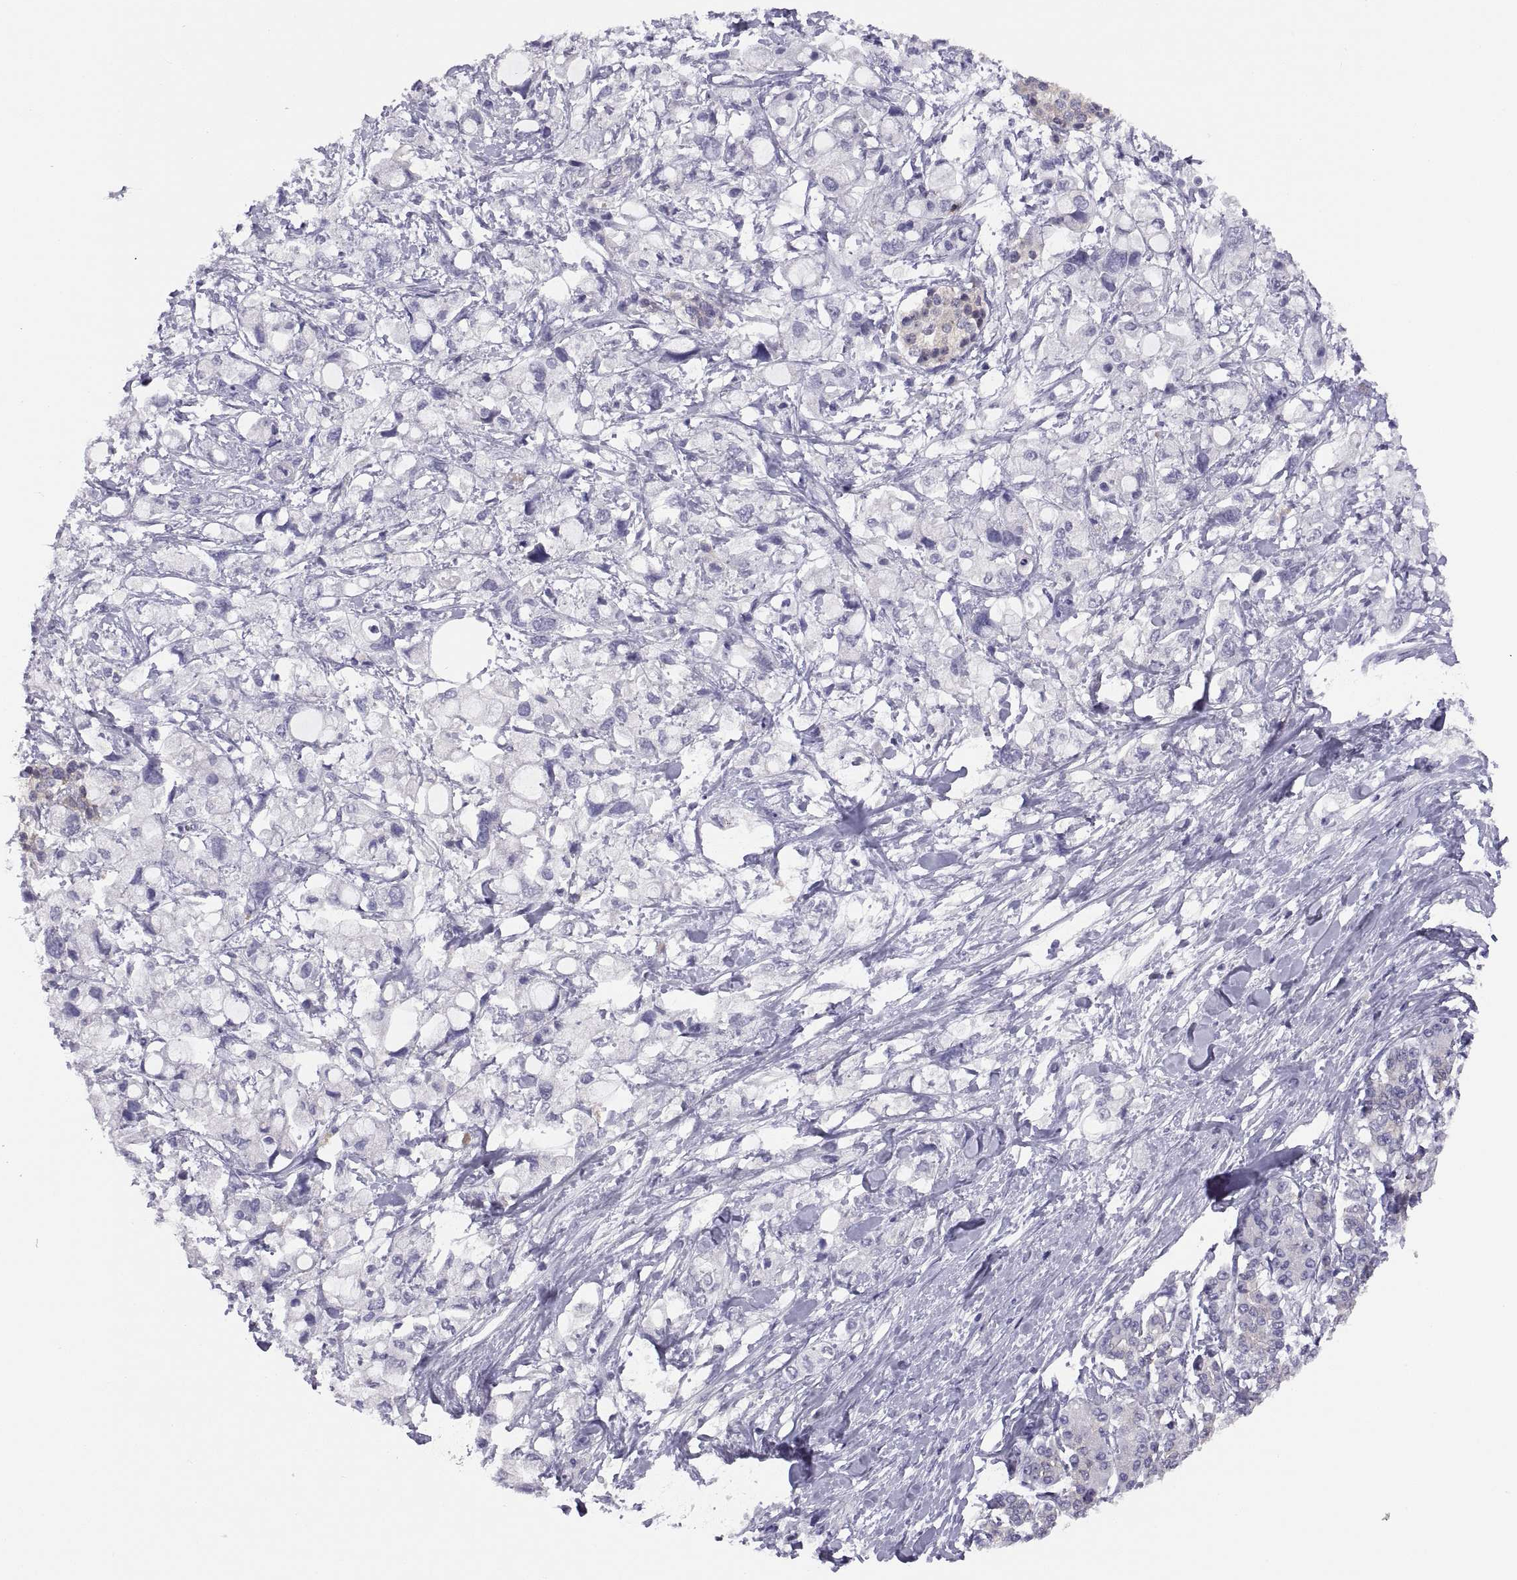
{"staining": {"intensity": "negative", "quantity": "none", "location": "none"}, "tissue": "pancreatic cancer", "cell_type": "Tumor cells", "image_type": "cancer", "snomed": [{"axis": "morphology", "description": "Adenocarcinoma, NOS"}, {"axis": "topography", "description": "Pancreas"}], "caption": "Immunohistochemical staining of human pancreatic cancer (adenocarcinoma) shows no significant expression in tumor cells. (Immunohistochemistry, brightfield microscopy, high magnification).", "gene": "STRC", "patient": {"sex": "female", "age": 56}}